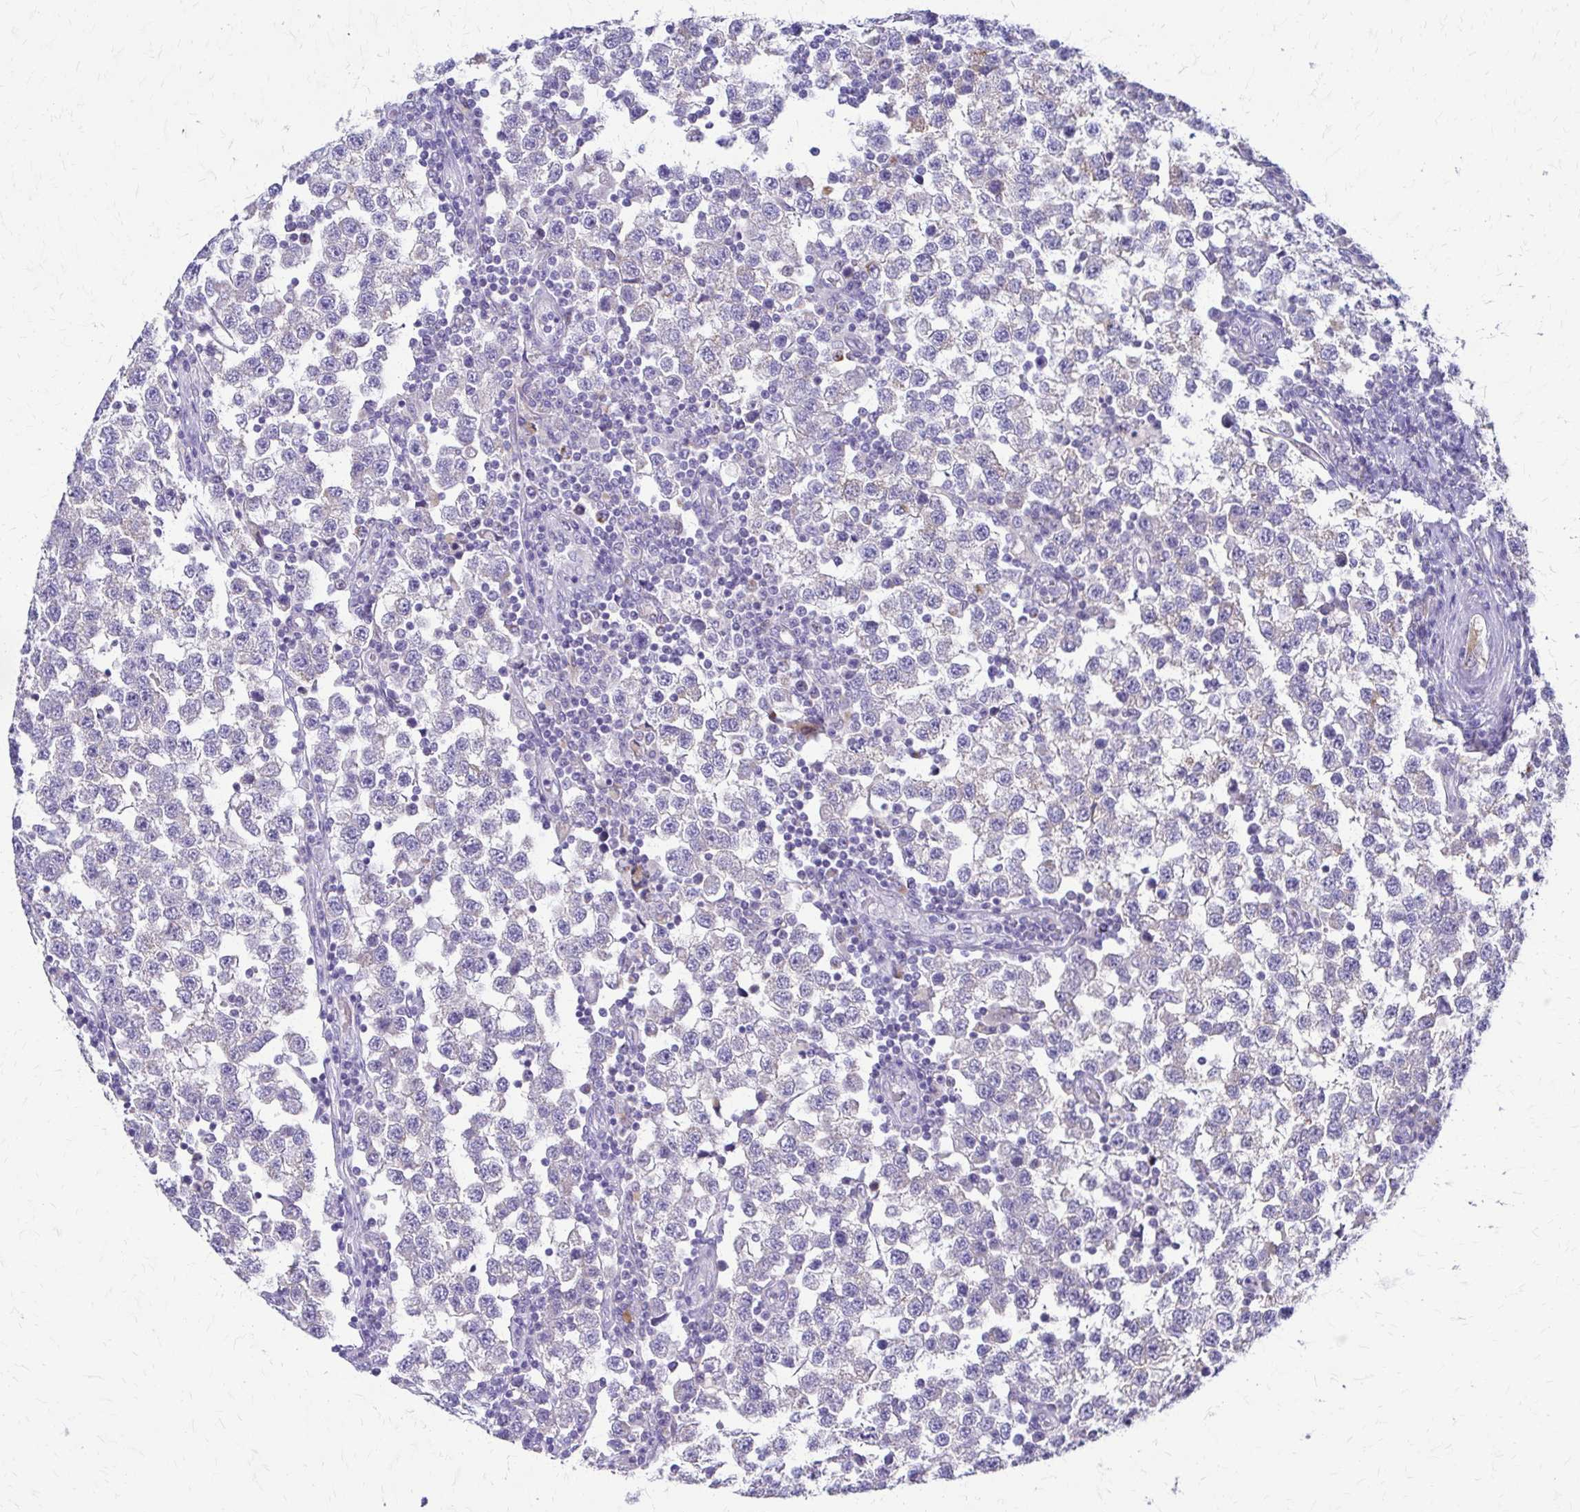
{"staining": {"intensity": "negative", "quantity": "none", "location": "none"}, "tissue": "testis cancer", "cell_type": "Tumor cells", "image_type": "cancer", "snomed": [{"axis": "morphology", "description": "Seminoma, NOS"}, {"axis": "topography", "description": "Testis"}], "caption": "This is a image of IHC staining of testis seminoma, which shows no positivity in tumor cells.", "gene": "SAMD13", "patient": {"sex": "male", "age": 34}}